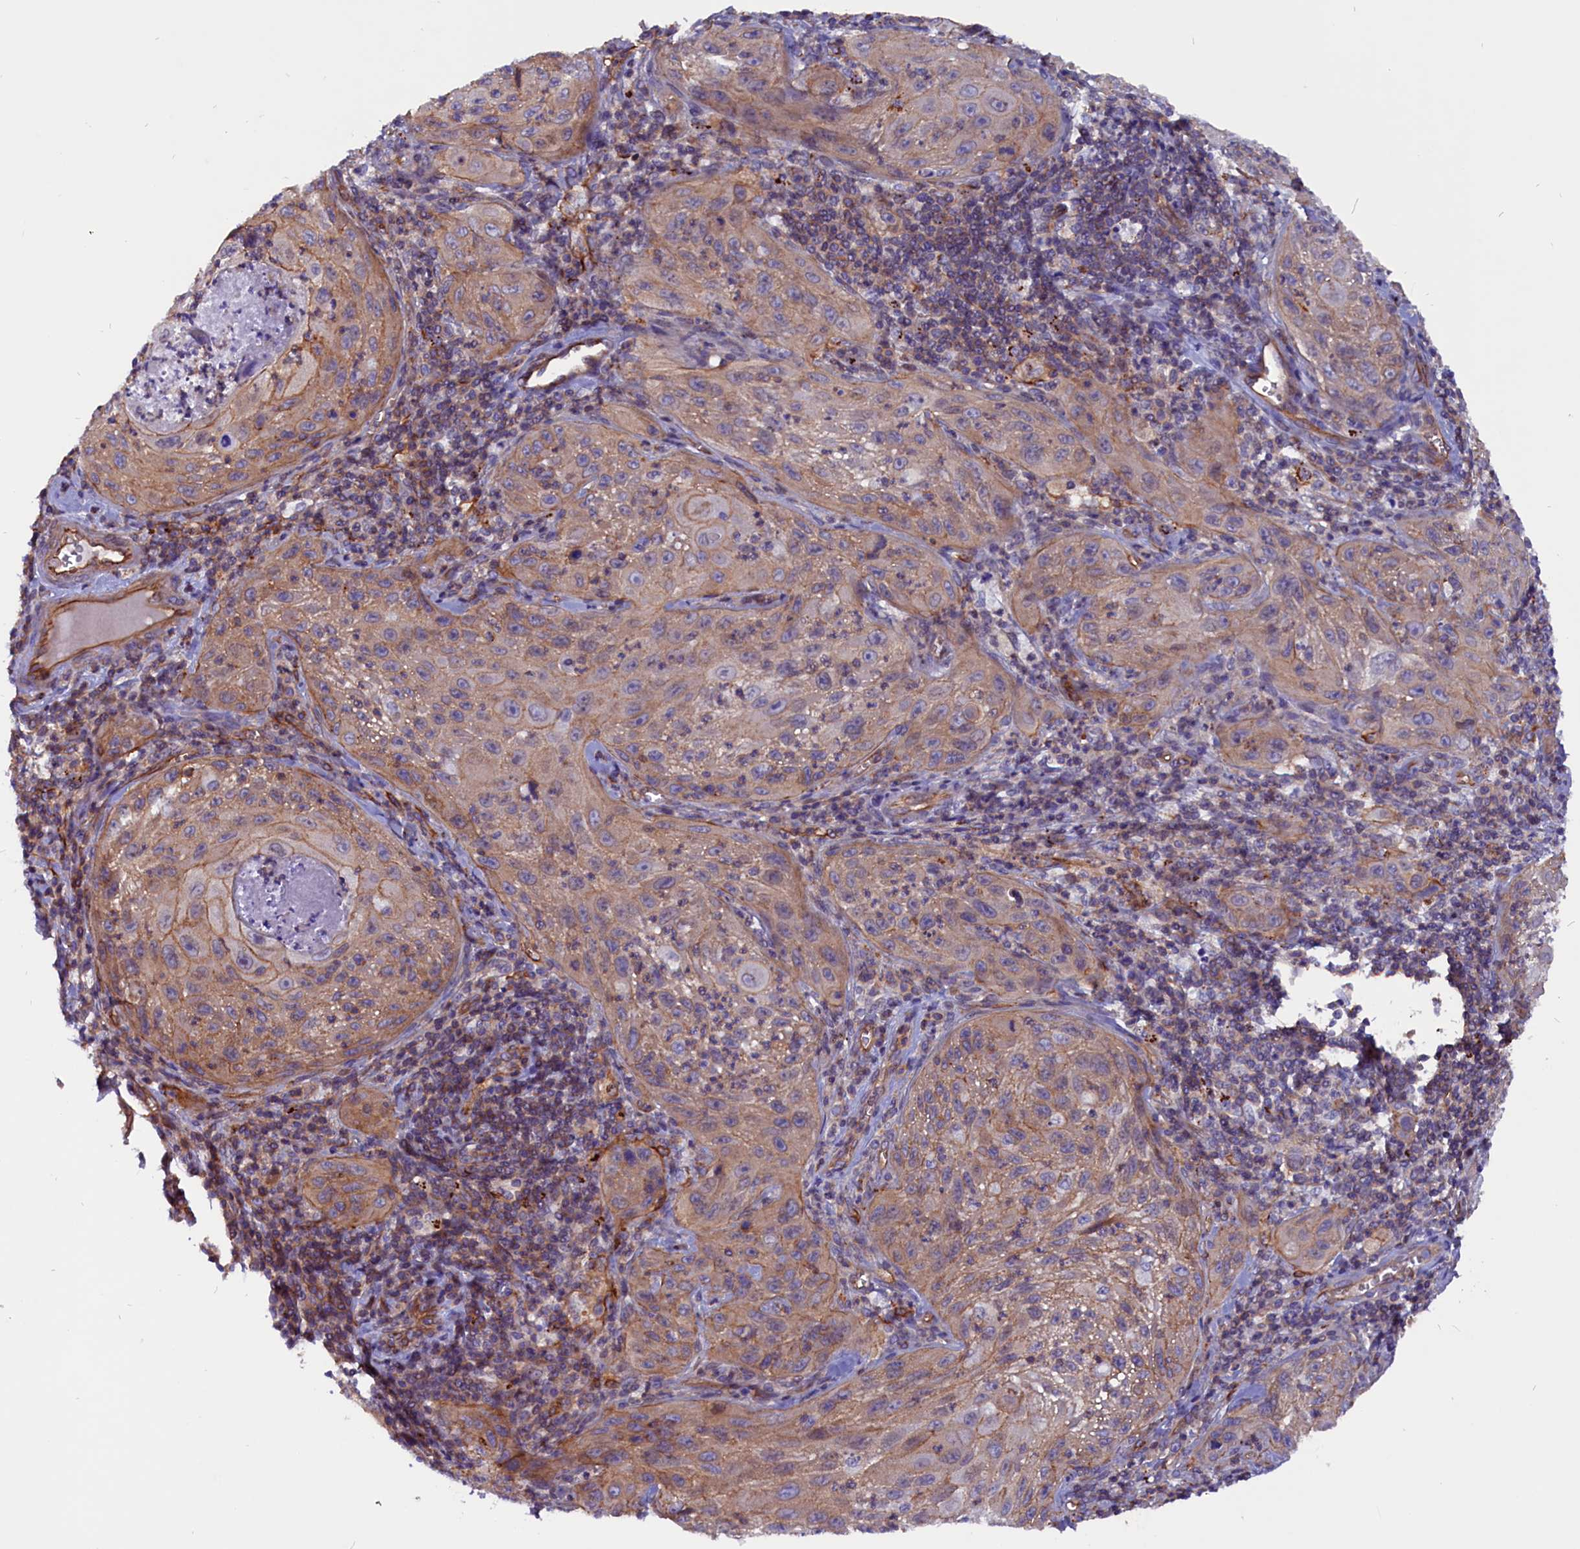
{"staining": {"intensity": "moderate", "quantity": "25%-75%", "location": "cytoplasmic/membranous"}, "tissue": "cervical cancer", "cell_type": "Tumor cells", "image_type": "cancer", "snomed": [{"axis": "morphology", "description": "Squamous cell carcinoma, NOS"}, {"axis": "topography", "description": "Cervix"}], "caption": "Tumor cells display moderate cytoplasmic/membranous expression in approximately 25%-75% of cells in cervical squamous cell carcinoma.", "gene": "ZNF749", "patient": {"sex": "female", "age": 42}}